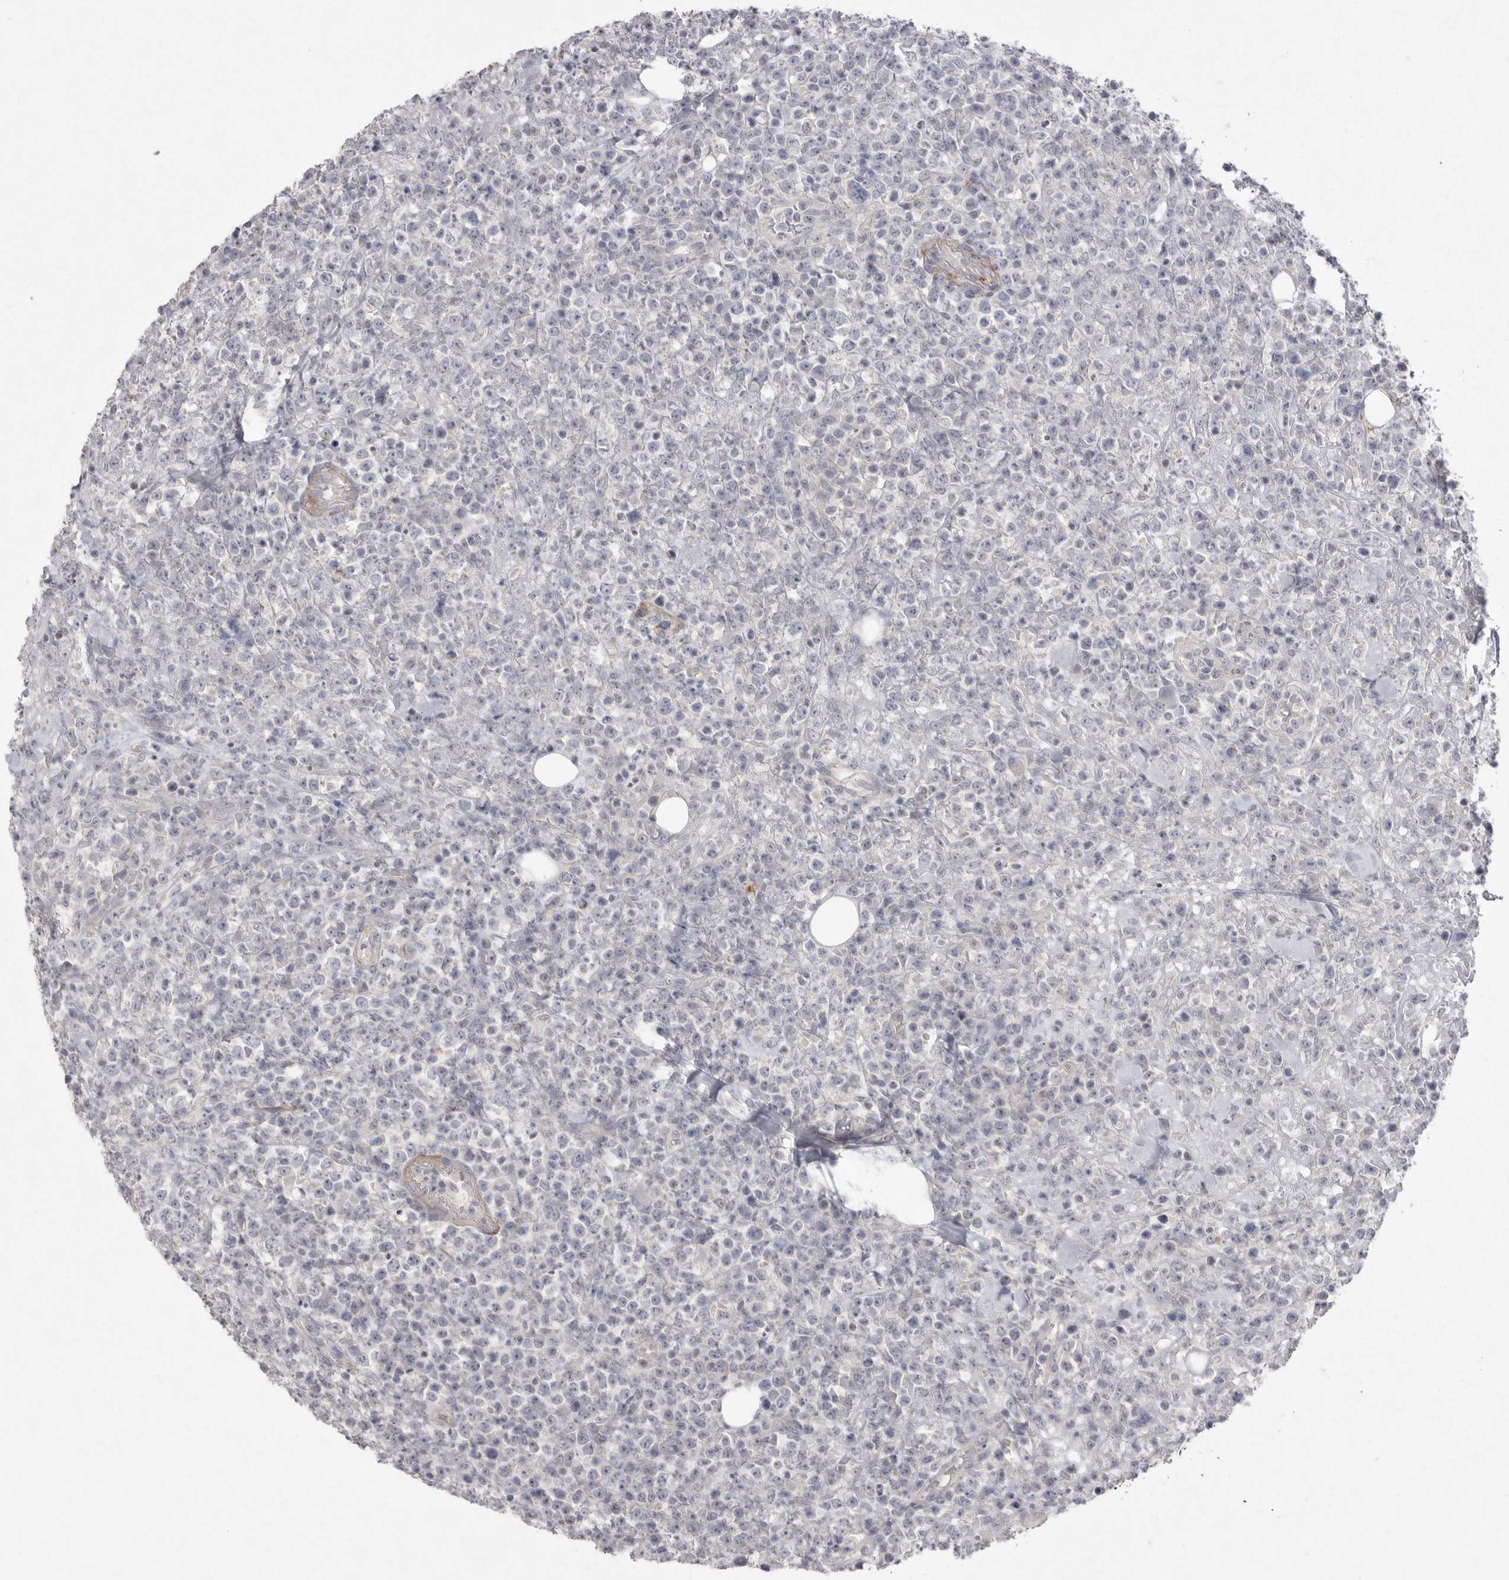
{"staining": {"intensity": "negative", "quantity": "none", "location": "none"}, "tissue": "lymphoma", "cell_type": "Tumor cells", "image_type": "cancer", "snomed": [{"axis": "morphology", "description": "Malignant lymphoma, non-Hodgkin's type, High grade"}, {"axis": "topography", "description": "Colon"}], "caption": "Immunohistochemical staining of lymphoma exhibits no significant positivity in tumor cells. (Stains: DAB (3,3'-diaminobenzidine) IHC with hematoxylin counter stain, Microscopy: brightfield microscopy at high magnification).", "gene": "VANGL2", "patient": {"sex": "female", "age": 53}}